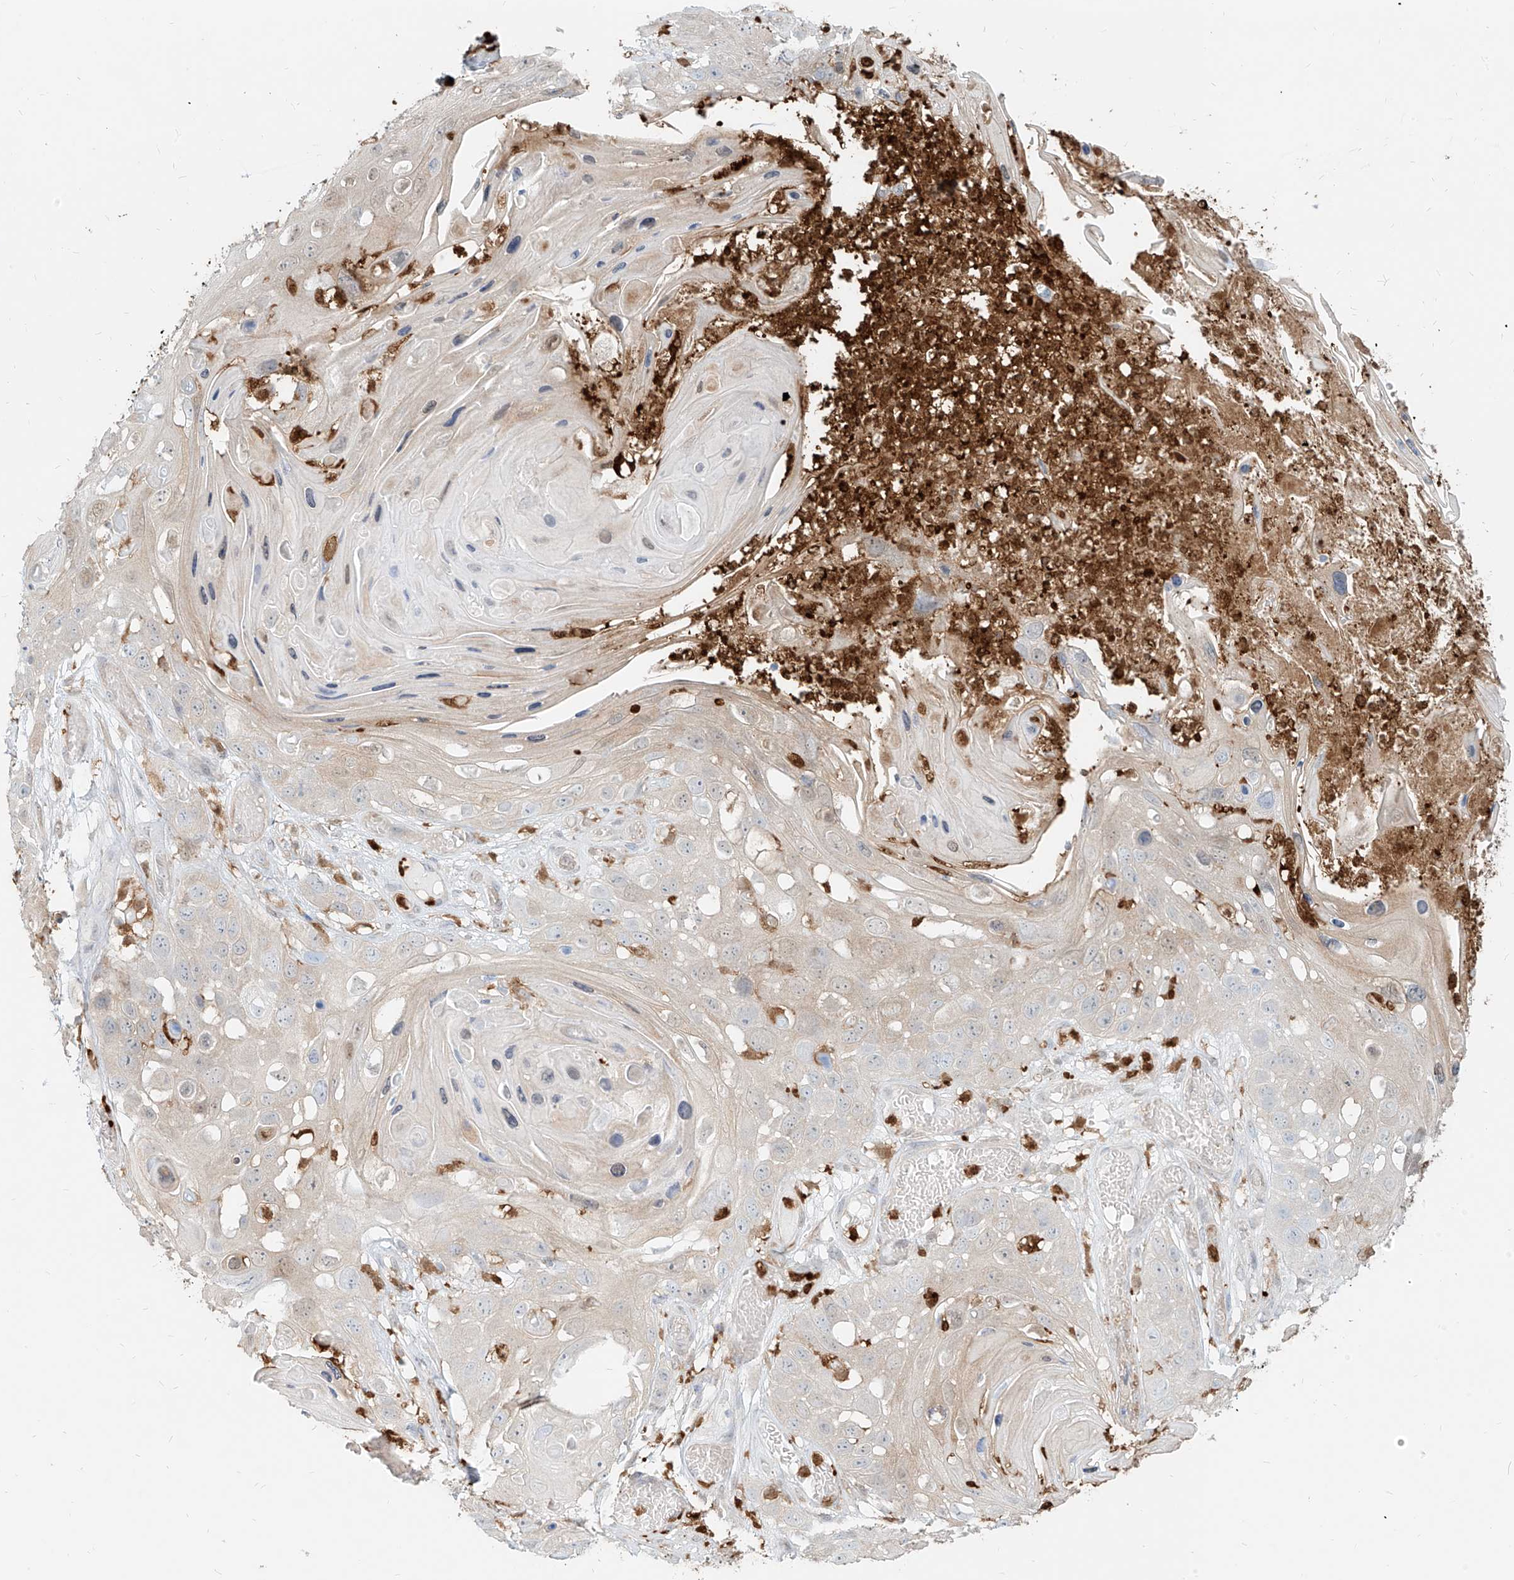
{"staining": {"intensity": "weak", "quantity": "<25%", "location": "cytoplasmic/membranous"}, "tissue": "skin cancer", "cell_type": "Tumor cells", "image_type": "cancer", "snomed": [{"axis": "morphology", "description": "Squamous cell carcinoma, NOS"}, {"axis": "topography", "description": "Skin"}], "caption": "Tumor cells are negative for protein expression in human skin squamous cell carcinoma.", "gene": "PGD", "patient": {"sex": "male", "age": 55}}